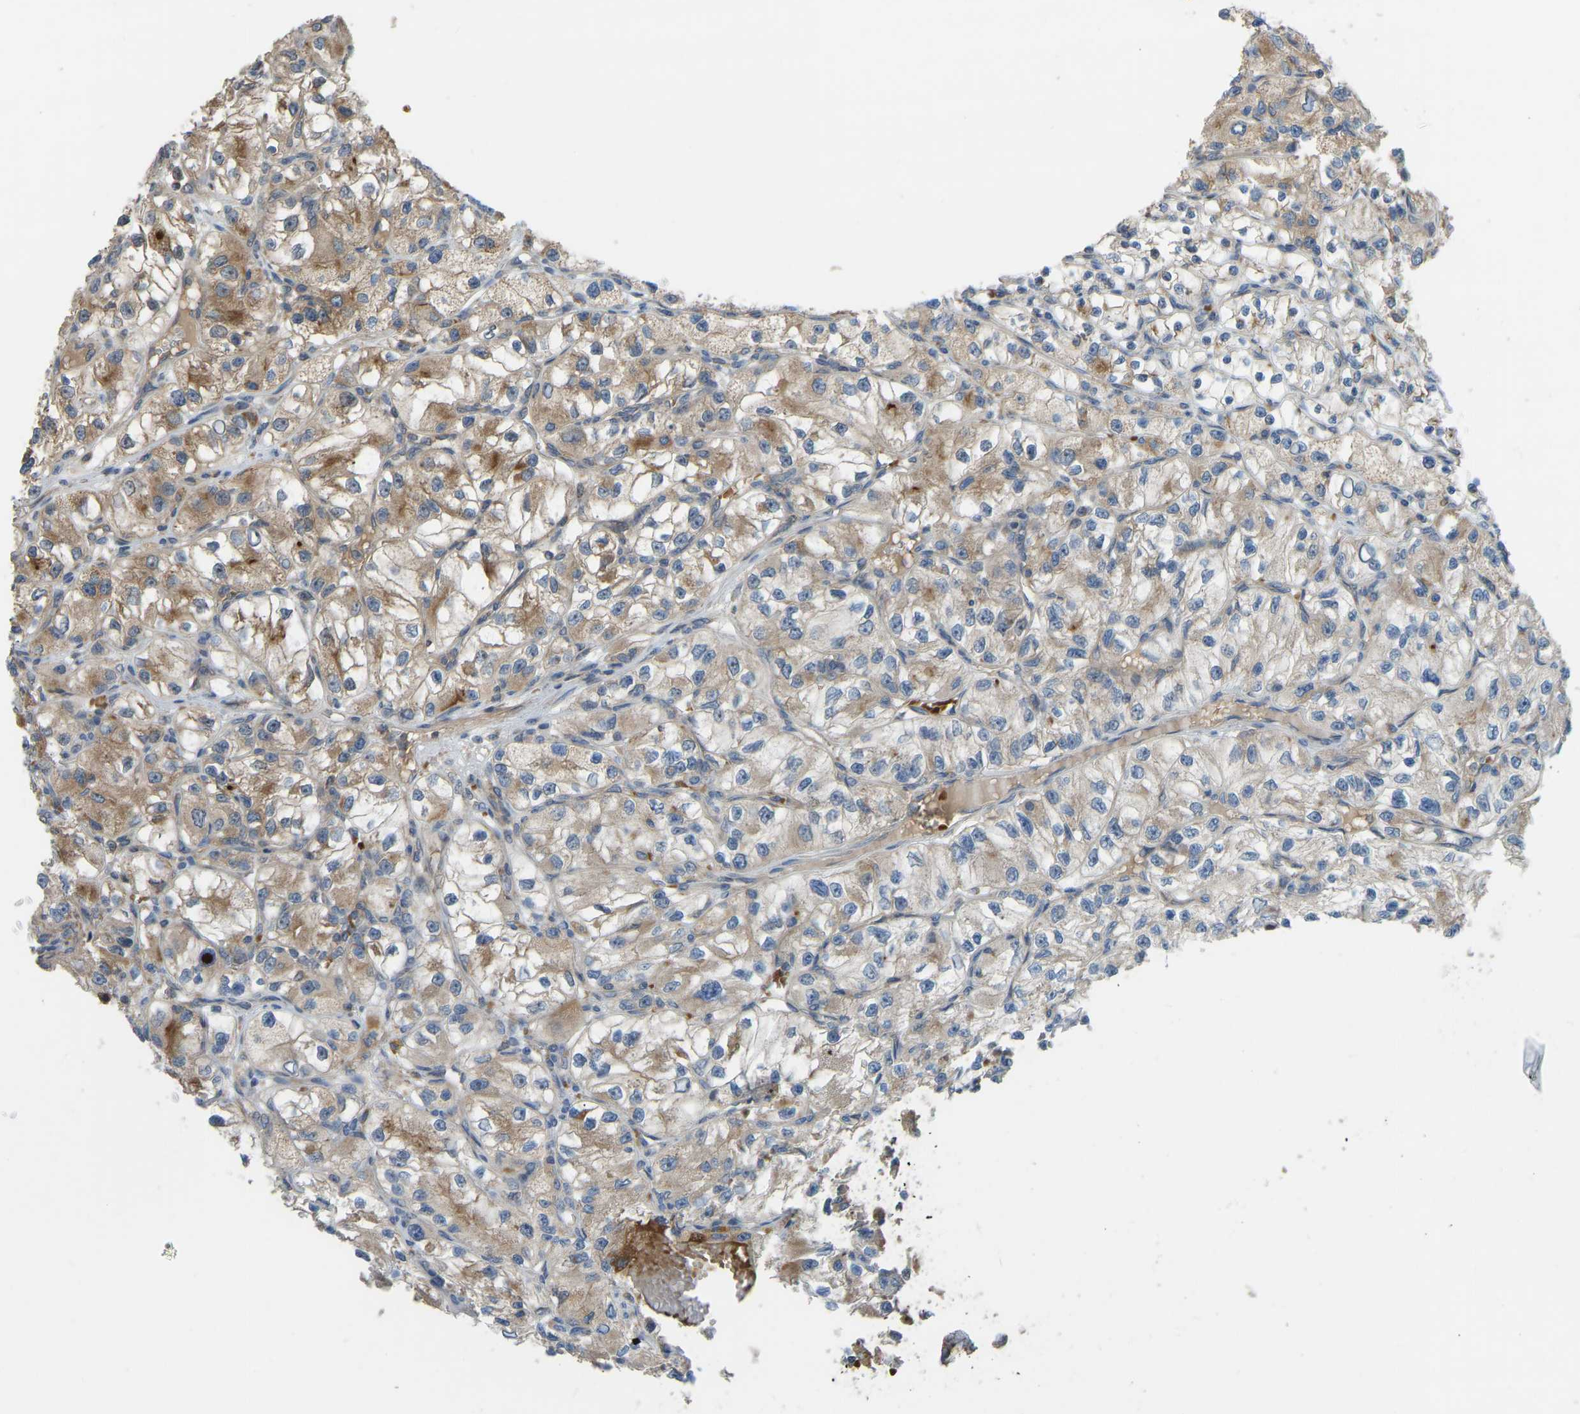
{"staining": {"intensity": "moderate", "quantity": ">75%", "location": "cytoplasmic/membranous"}, "tissue": "renal cancer", "cell_type": "Tumor cells", "image_type": "cancer", "snomed": [{"axis": "morphology", "description": "Adenocarcinoma, NOS"}, {"axis": "topography", "description": "Kidney"}], "caption": "Brown immunohistochemical staining in renal cancer (adenocarcinoma) demonstrates moderate cytoplasmic/membranous expression in approximately >75% of tumor cells.", "gene": "ZNF71", "patient": {"sex": "female", "age": 57}}